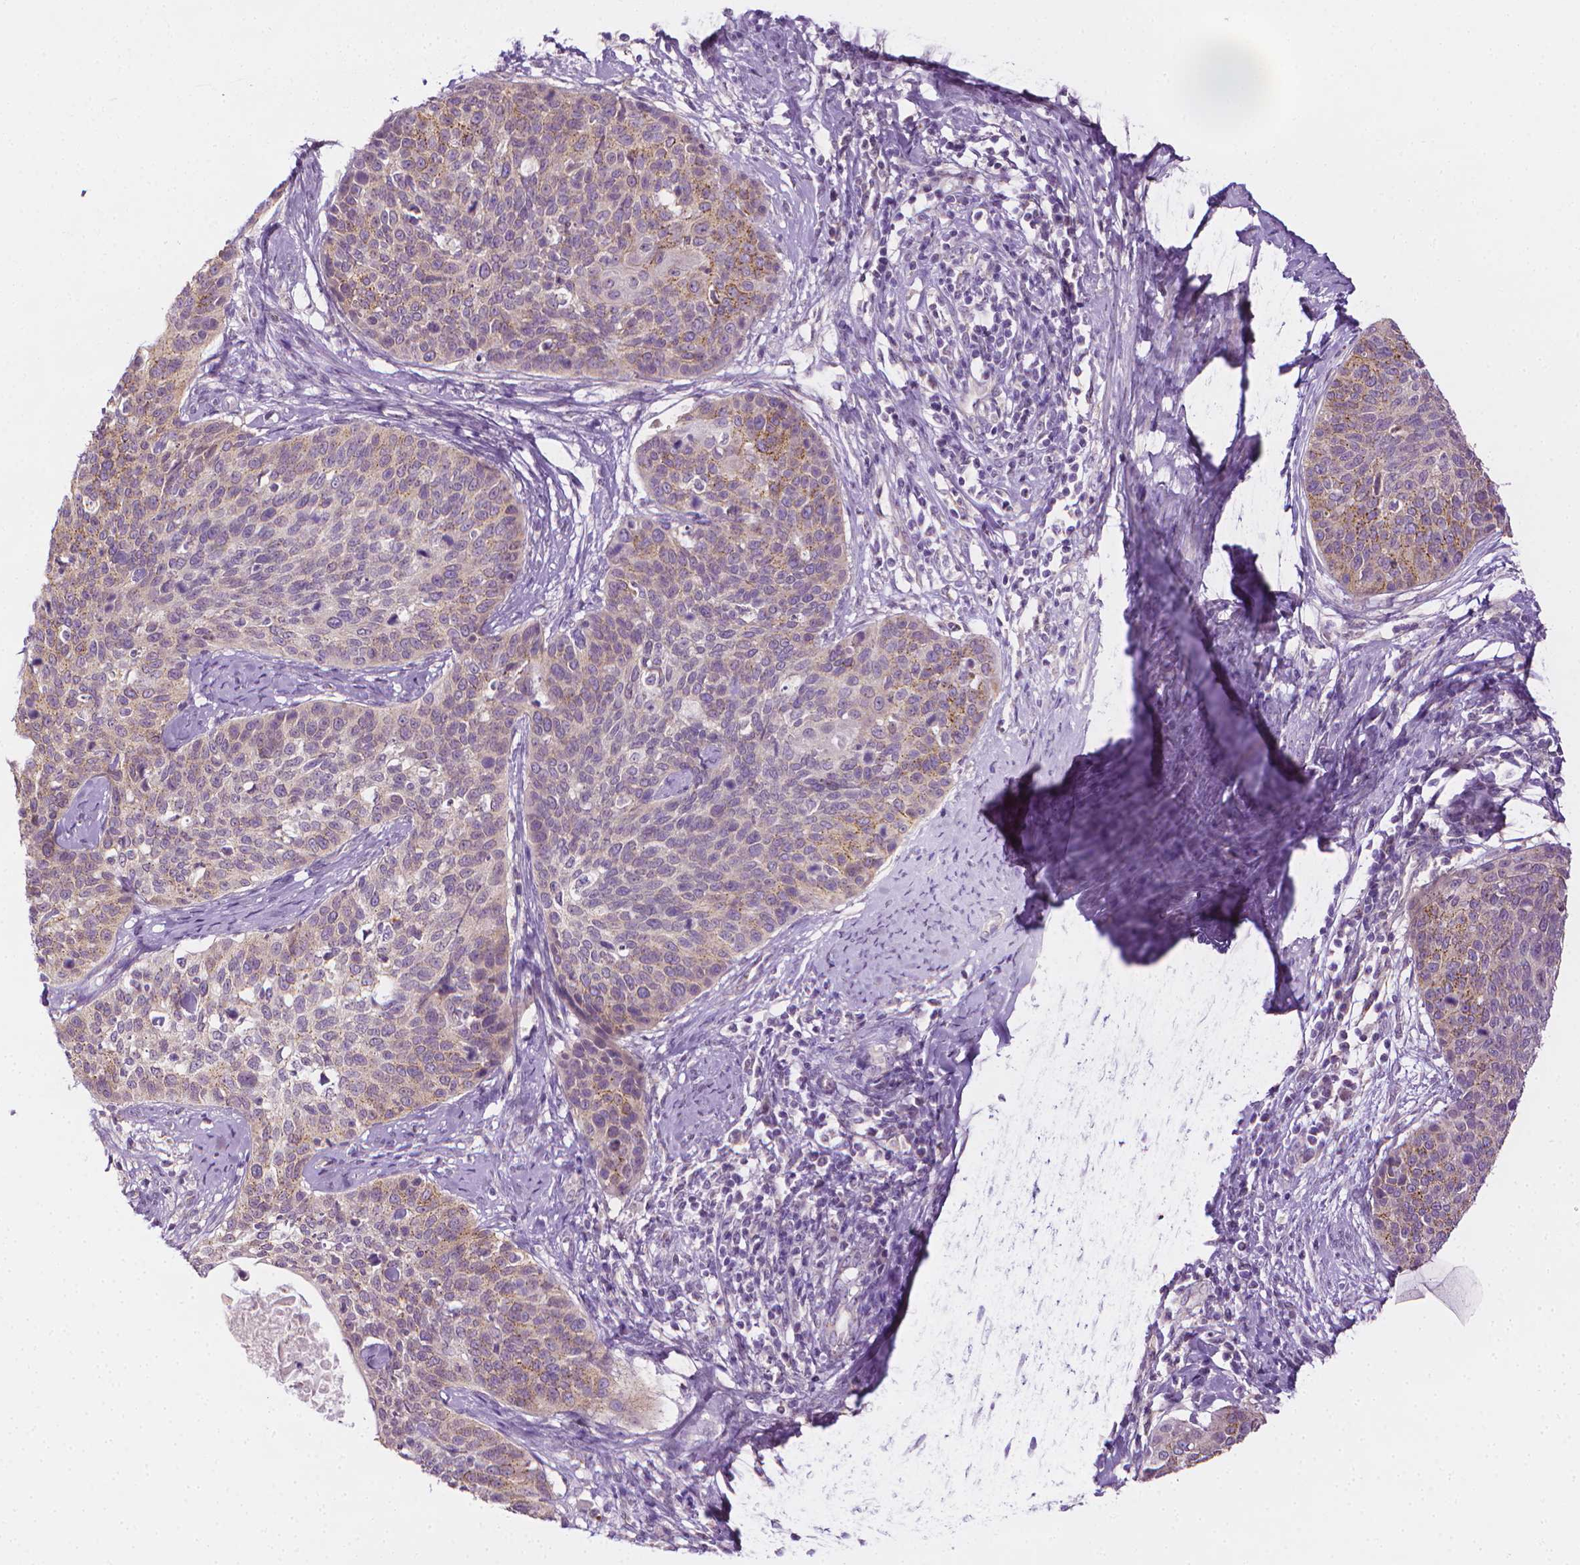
{"staining": {"intensity": "weak", "quantity": "25%-75%", "location": "cytoplasmic/membranous"}, "tissue": "cervical cancer", "cell_type": "Tumor cells", "image_type": "cancer", "snomed": [{"axis": "morphology", "description": "Squamous cell carcinoma, NOS"}, {"axis": "topography", "description": "Cervix"}], "caption": "Human cervical squamous cell carcinoma stained with a protein marker shows weak staining in tumor cells.", "gene": "MCOLN3", "patient": {"sex": "female", "age": 69}}